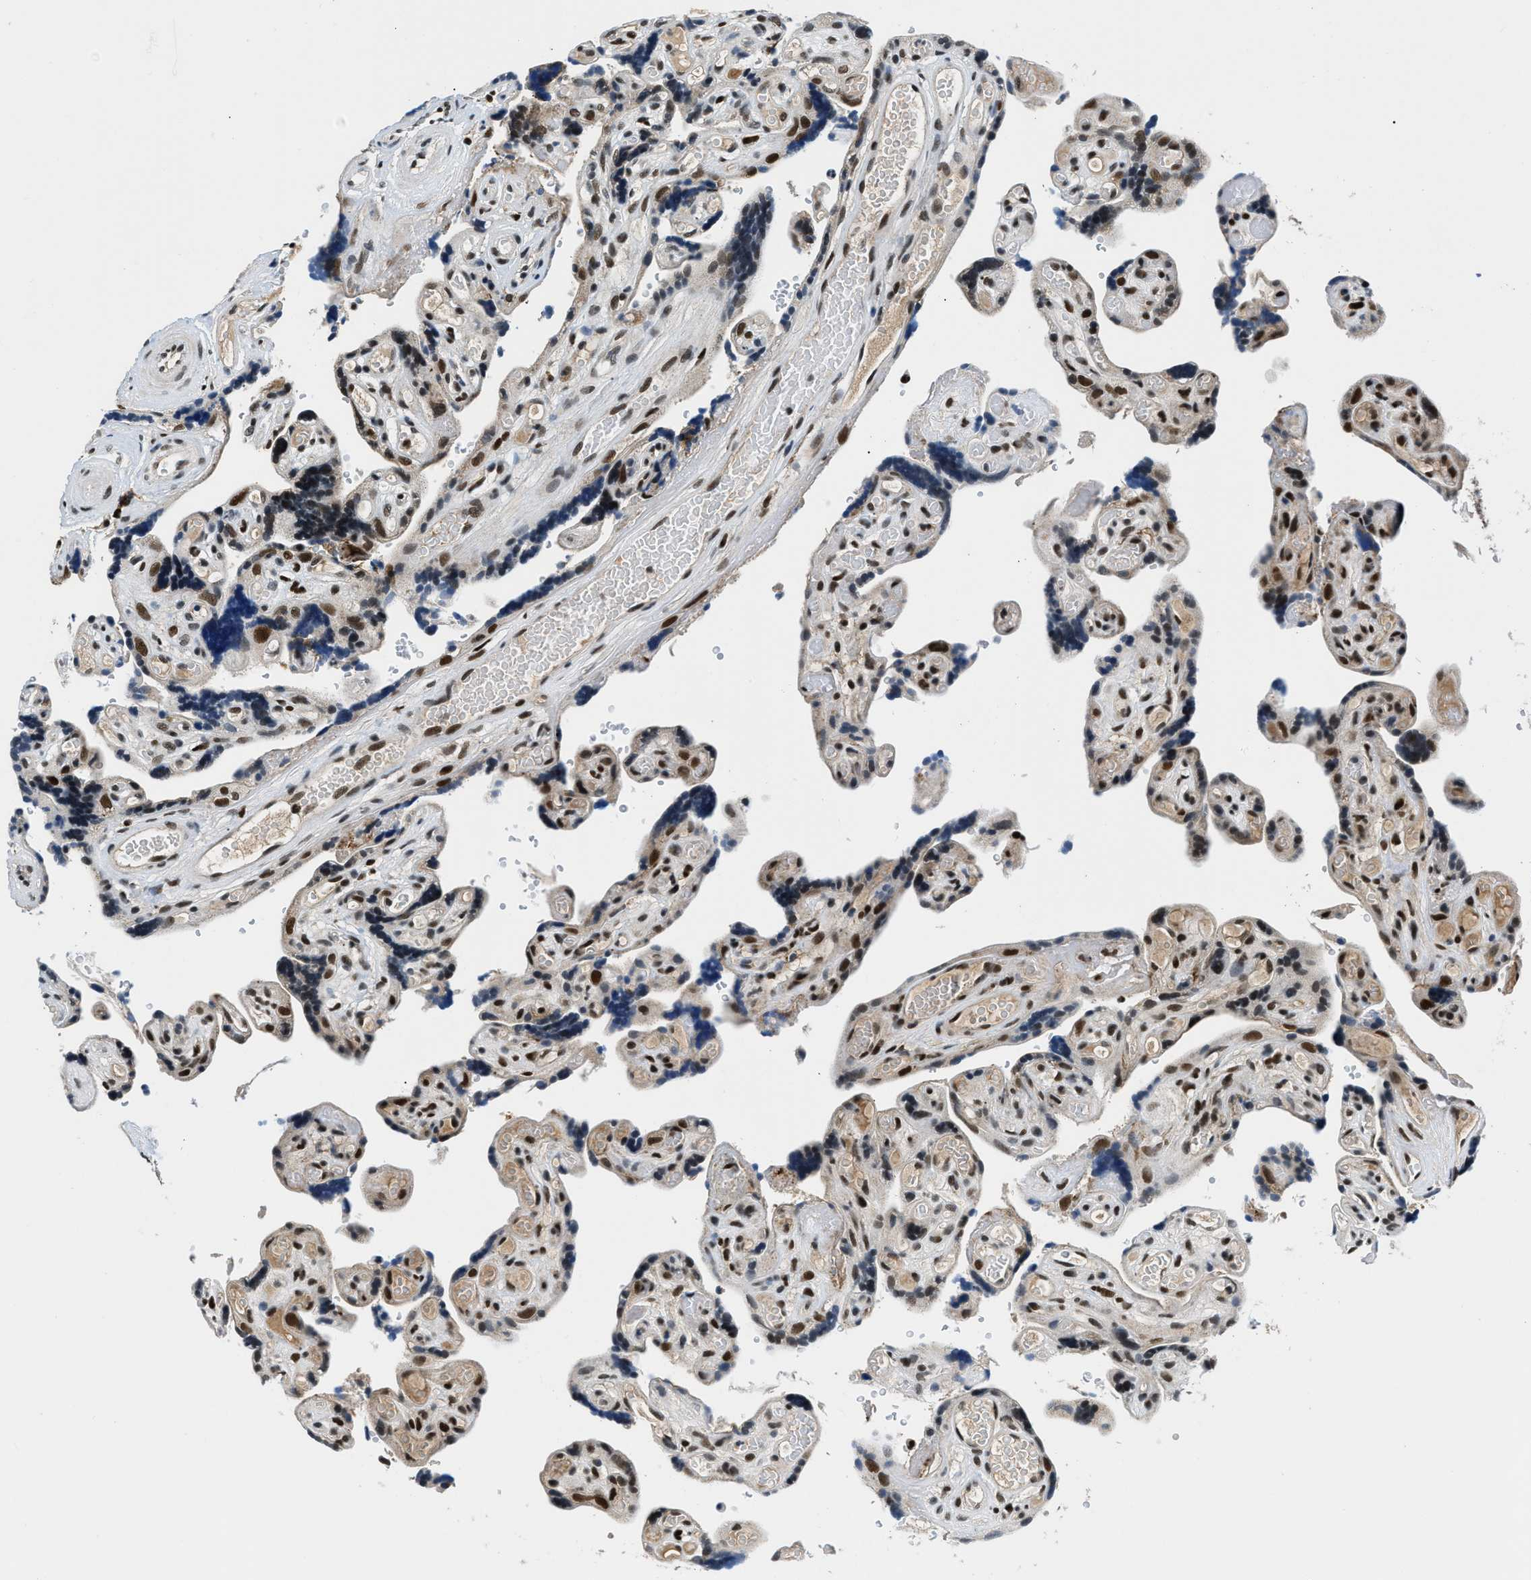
{"staining": {"intensity": "strong", "quantity": ">75%", "location": "nuclear"}, "tissue": "placenta", "cell_type": "Decidual cells", "image_type": "normal", "snomed": [{"axis": "morphology", "description": "Normal tissue, NOS"}, {"axis": "topography", "description": "Placenta"}], "caption": "Immunohistochemical staining of normal placenta reveals strong nuclear protein positivity in approximately >75% of decidual cells.", "gene": "KDM3B", "patient": {"sex": "female", "age": 30}}